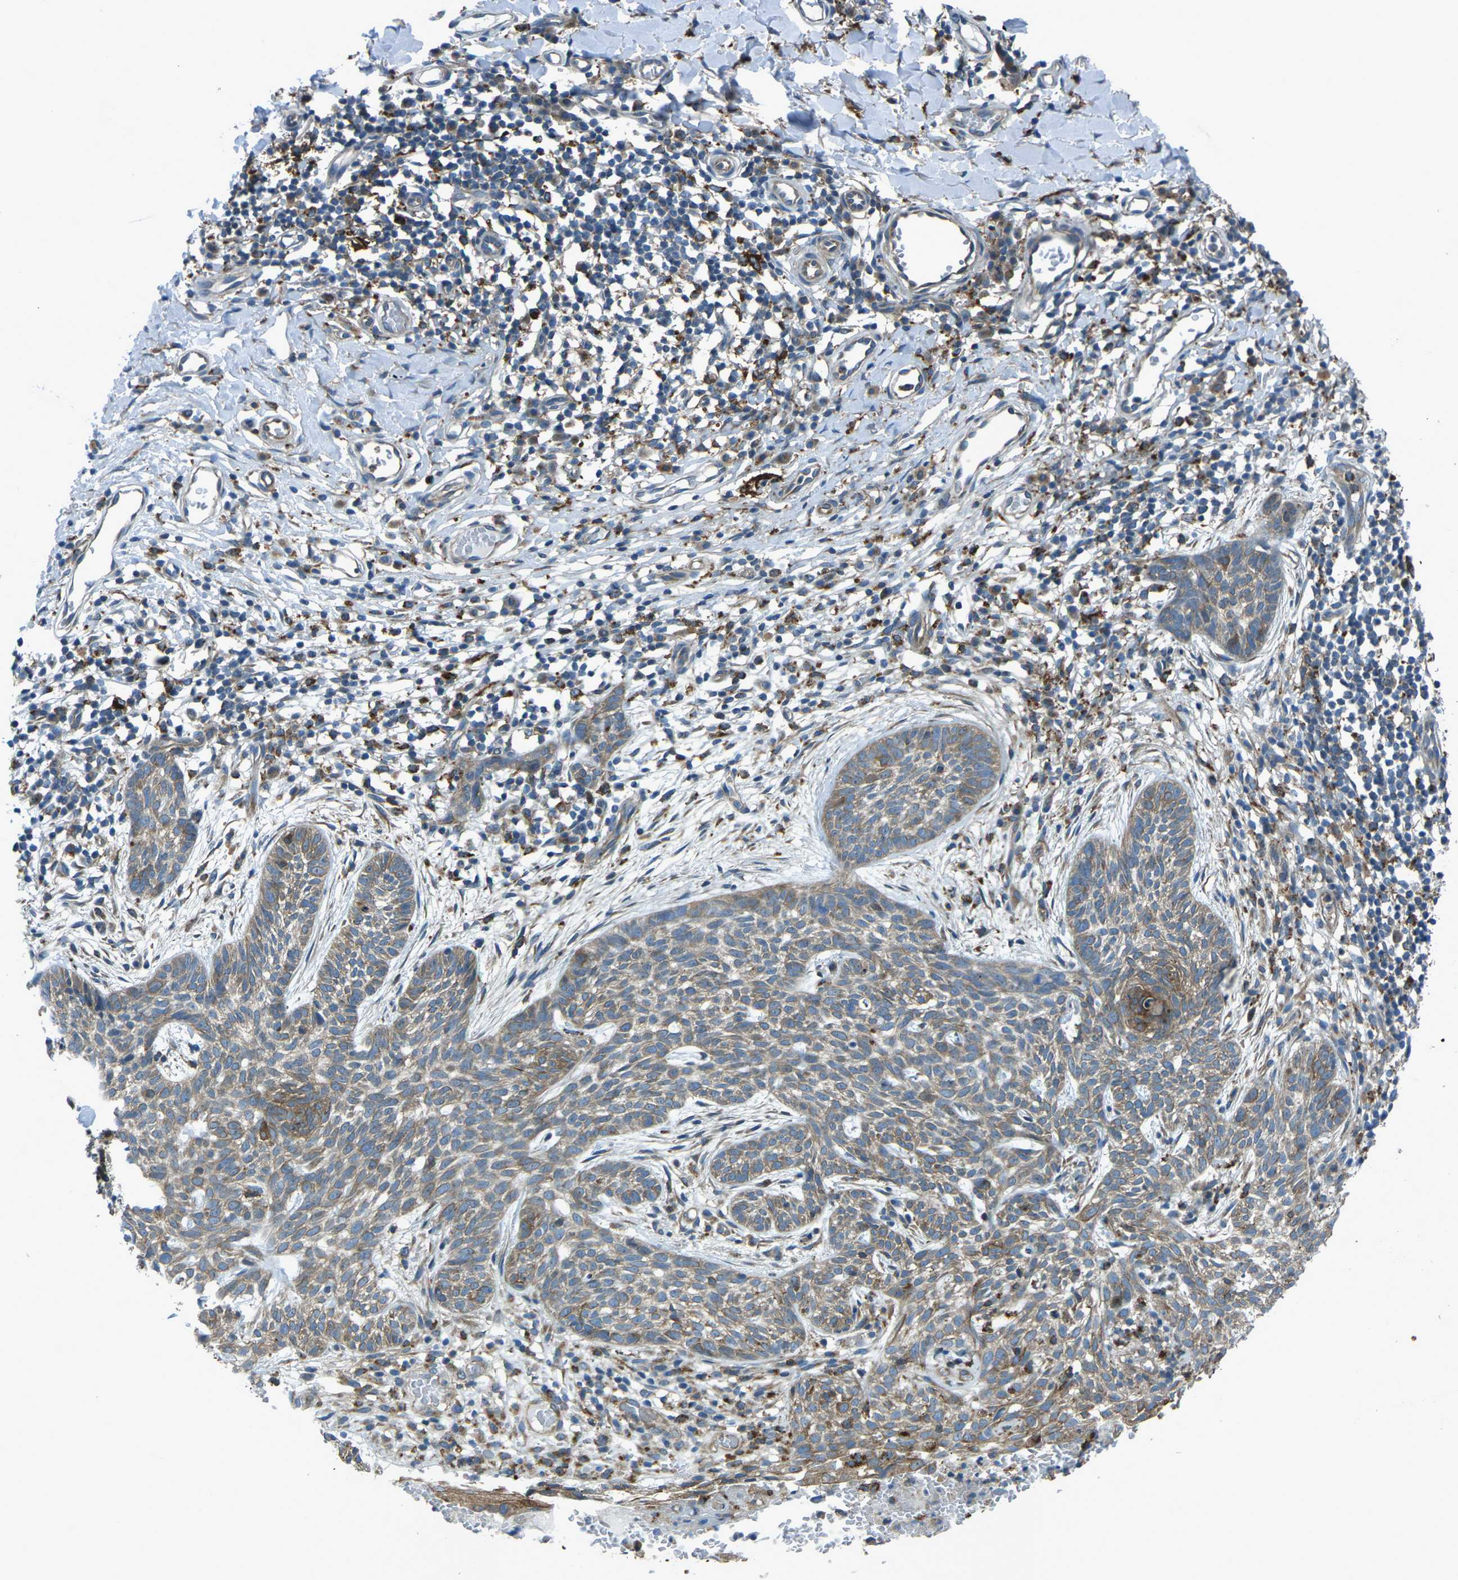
{"staining": {"intensity": "moderate", "quantity": ">75%", "location": "cytoplasmic/membranous"}, "tissue": "skin cancer", "cell_type": "Tumor cells", "image_type": "cancer", "snomed": [{"axis": "morphology", "description": "Basal cell carcinoma"}, {"axis": "topography", "description": "Skin"}], "caption": "This histopathology image displays basal cell carcinoma (skin) stained with immunohistochemistry (IHC) to label a protein in brown. The cytoplasmic/membranous of tumor cells show moderate positivity for the protein. Nuclei are counter-stained blue.", "gene": "CDK17", "patient": {"sex": "female", "age": 59}}